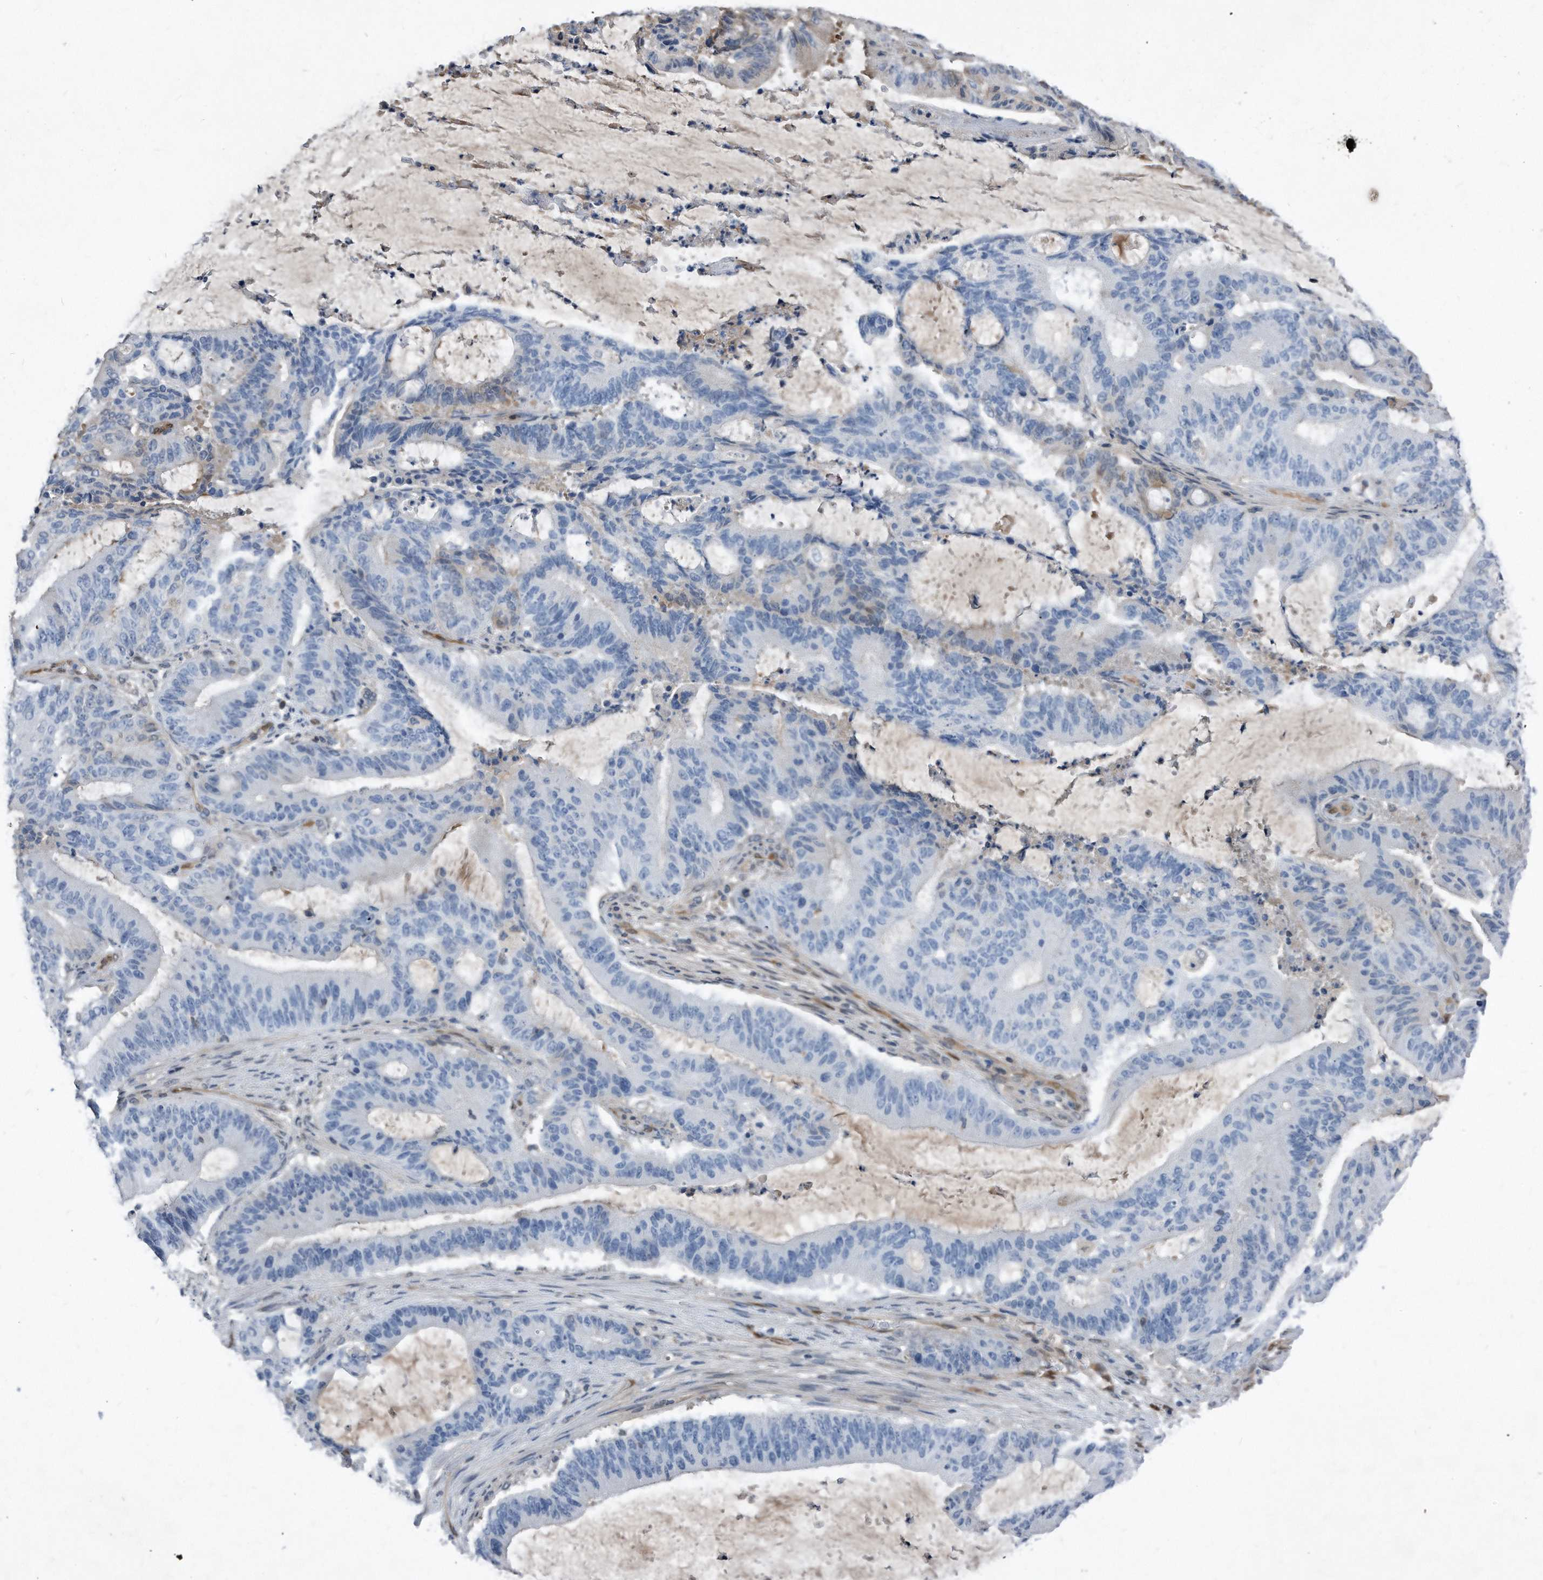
{"staining": {"intensity": "weak", "quantity": "<25%", "location": "cytoplasmic/membranous"}, "tissue": "liver cancer", "cell_type": "Tumor cells", "image_type": "cancer", "snomed": [{"axis": "morphology", "description": "Normal tissue, NOS"}, {"axis": "morphology", "description": "Cholangiocarcinoma"}, {"axis": "topography", "description": "Liver"}, {"axis": "topography", "description": "Peripheral nerve tissue"}], "caption": "This is an immunohistochemistry (IHC) image of liver cholangiocarcinoma. There is no staining in tumor cells.", "gene": "MAP2K6", "patient": {"sex": "female", "age": 73}}